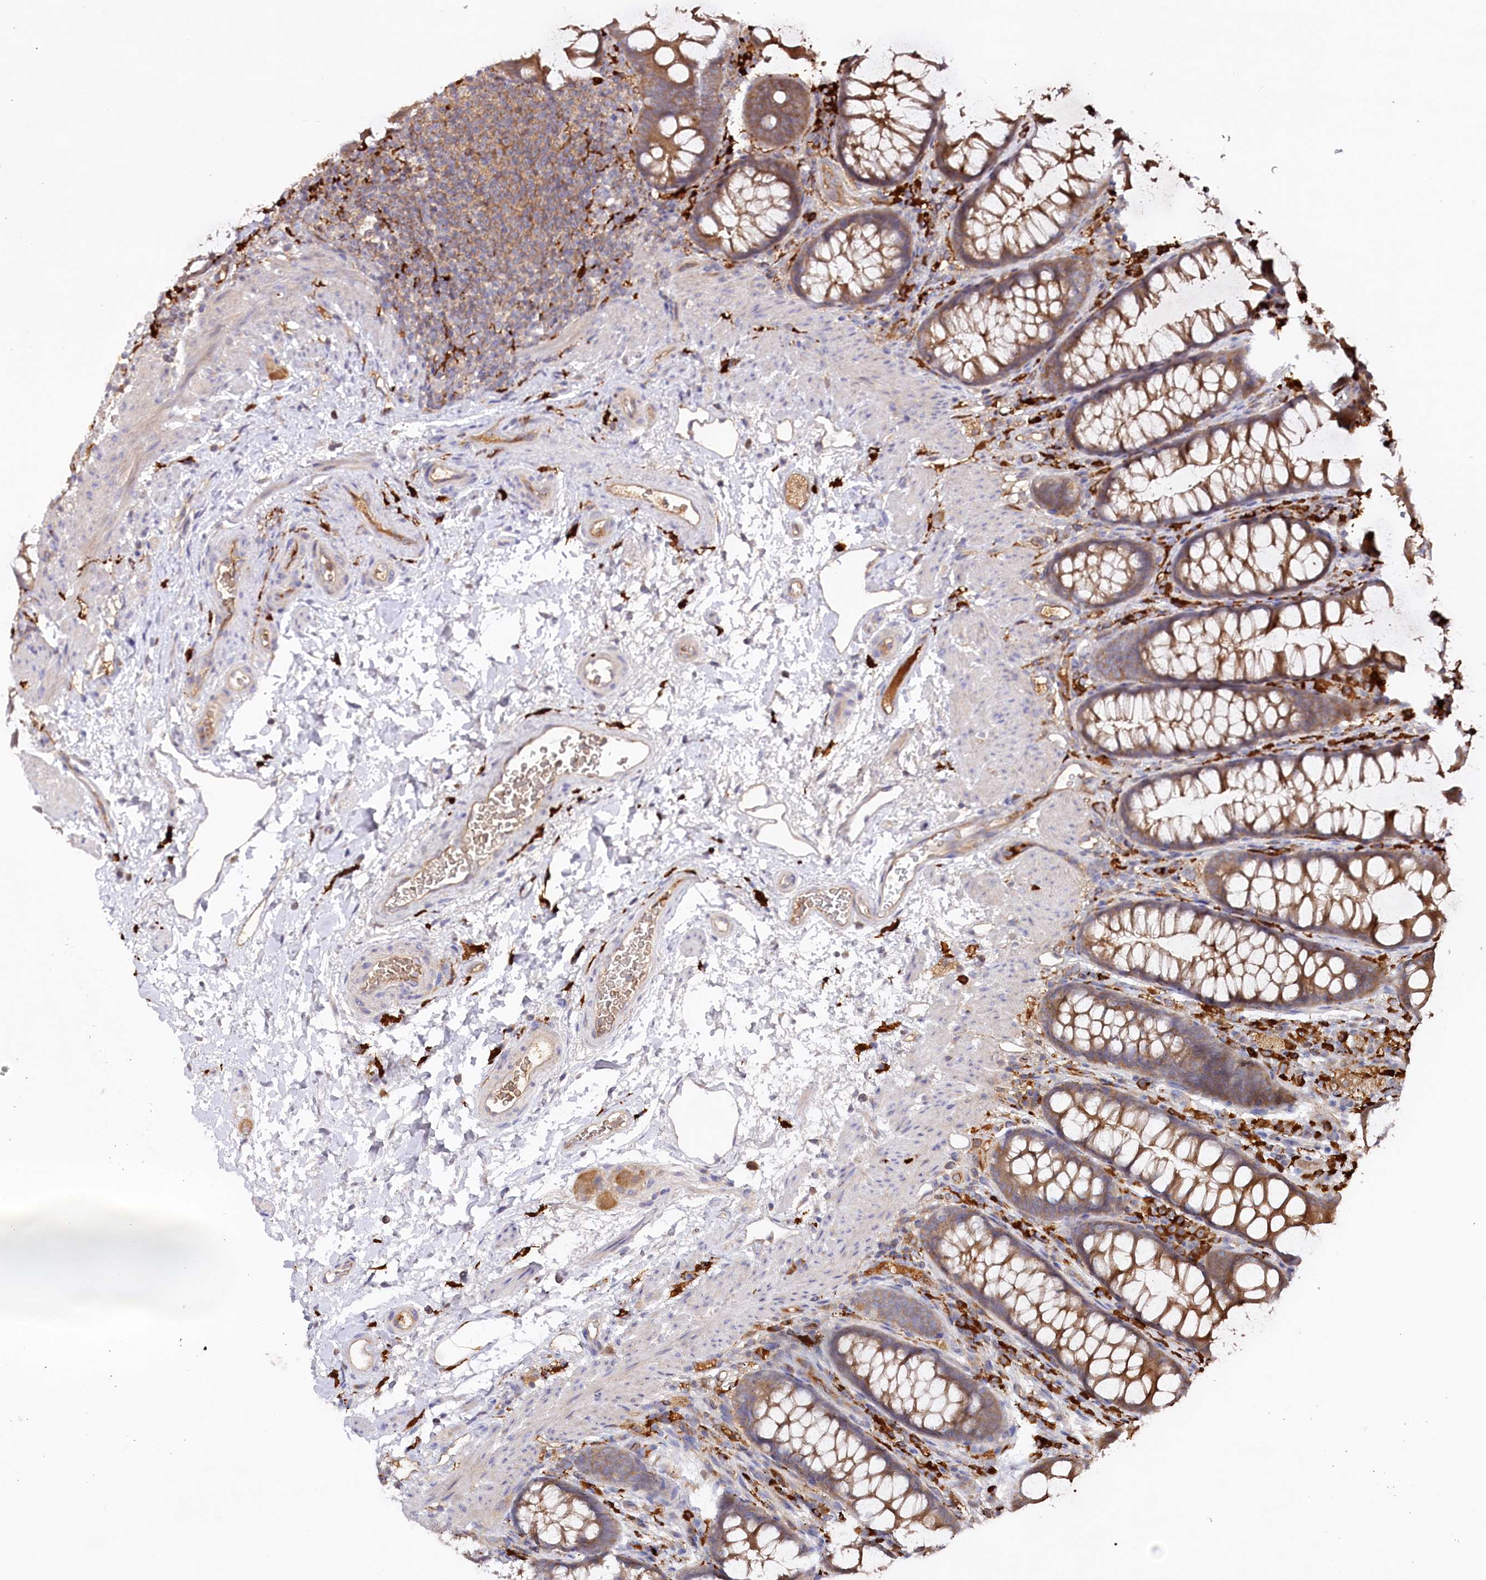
{"staining": {"intensity": "moderate", "quantity": ">75%", "location": "cytoplasmic/membranous"}, "tissue": "colon", "cell_type": "Endothelial cells", "image_type": "normal", "snomed": [{"axis": "morphology", "description": "Normal tissue, NOS"}, {"axis": "topography", "description": "Colon"}], "caption": "Immunohistochemistry (IHC) of benign colon reveals medium levels of moderate cytoplasmic/membranous staining in about >75% of endothelial cells.", "gene": "PPP1R21", "patient": {"sex": "female", "age": 62}}